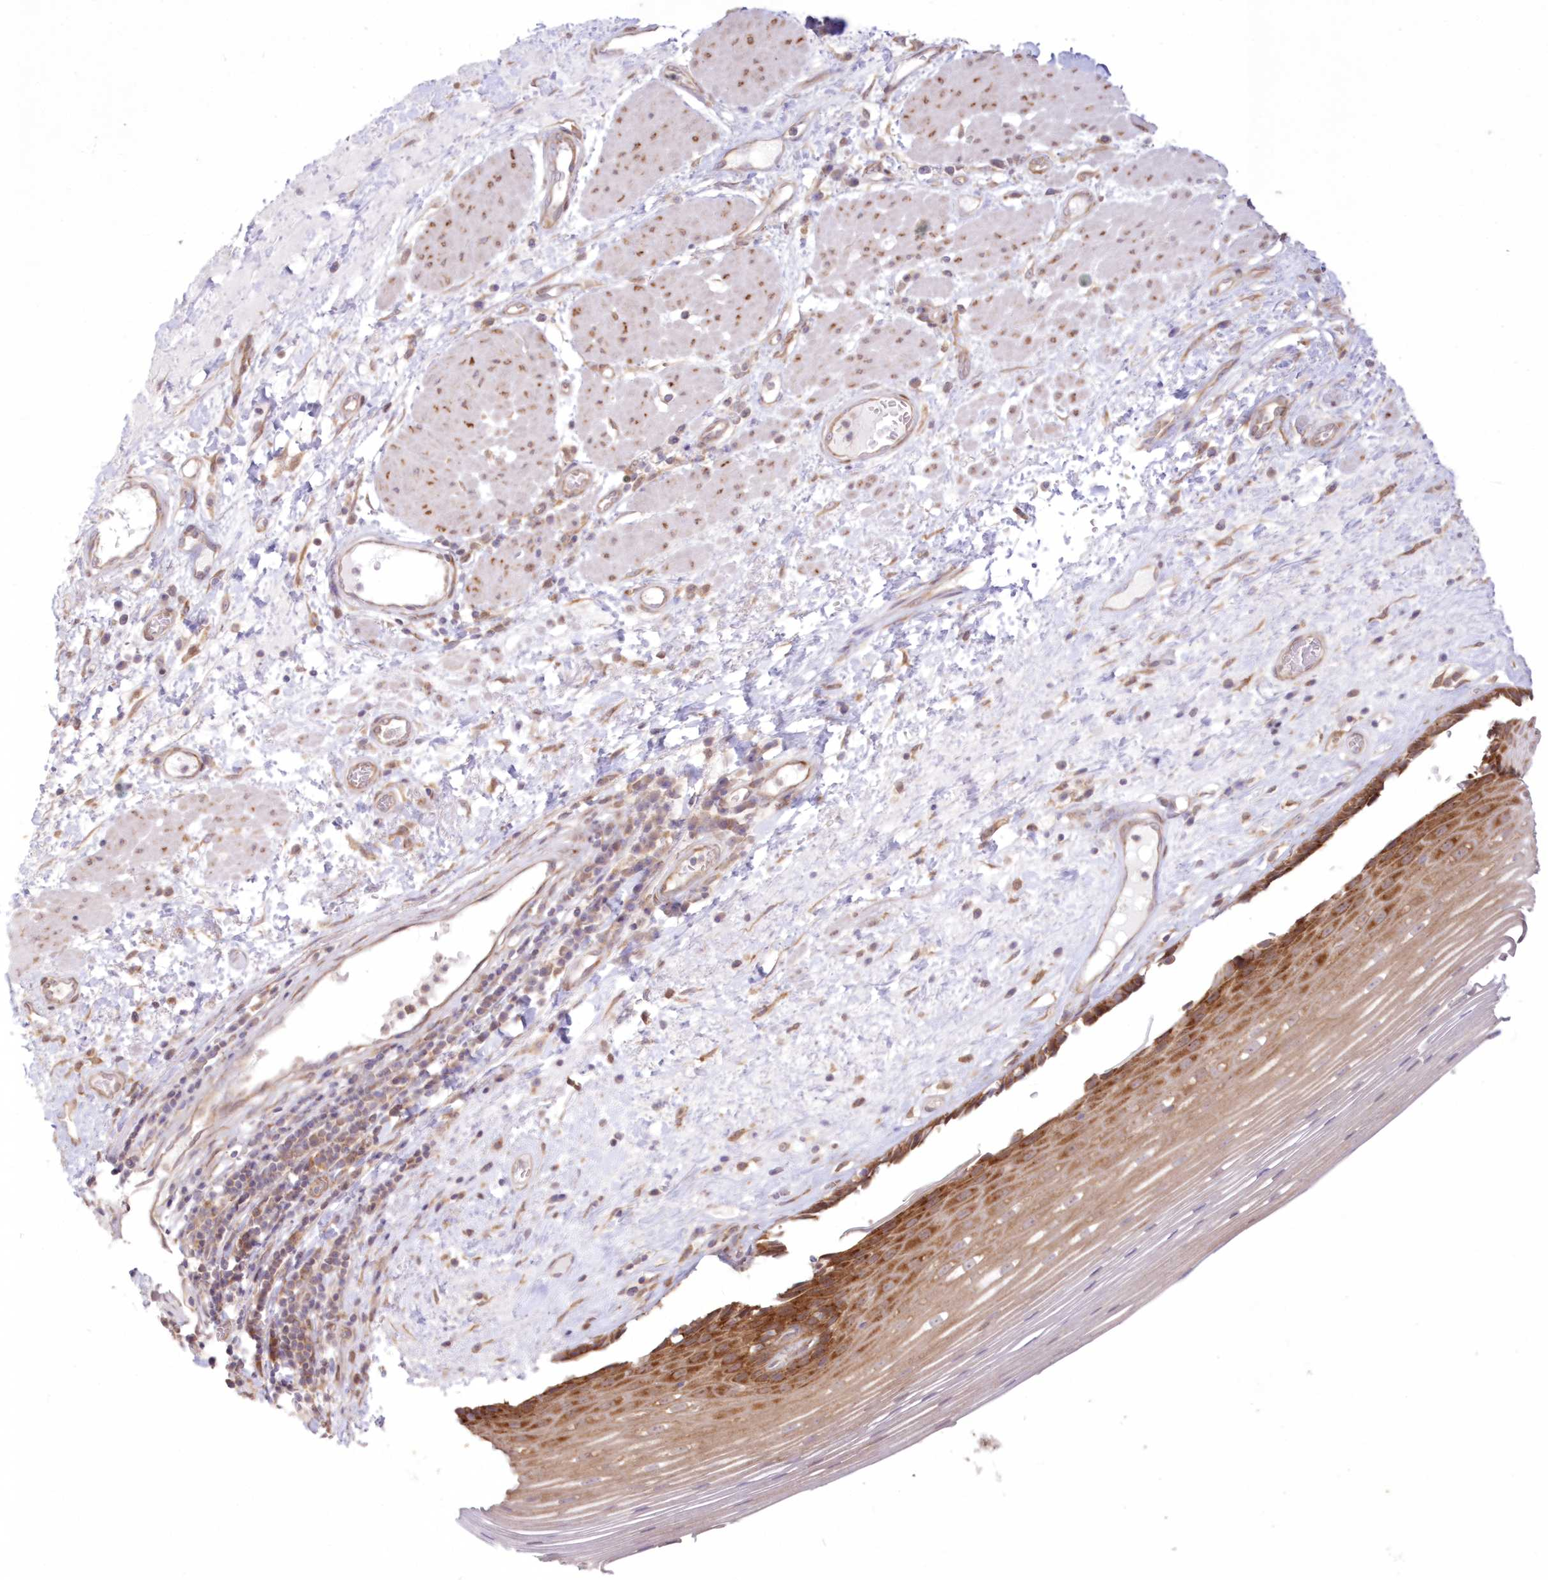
{"staining": {"intensity": "strong", "quantity": ">75%", "location": "cytoplasmic/membranous"}, "tissue": "esophagus", "cell_type": "Squamous epithelial cells", "image_type": "normal", "snomed": [{"axis": "morphology", "description": "Normal tissue, NOS"}, {"axis": "topography", "description": "Esophagus"}], "caption": "The photomicrograph displays a brown stain indicating the presence of a protein in the cytoplasmic/membranous of squamous epithelial cells in esophagus. (Brightfield microscopy of DAB IHC at high magnification).", "gene": "RNPEP", "patient": {"sex": "male", "age": 62}}